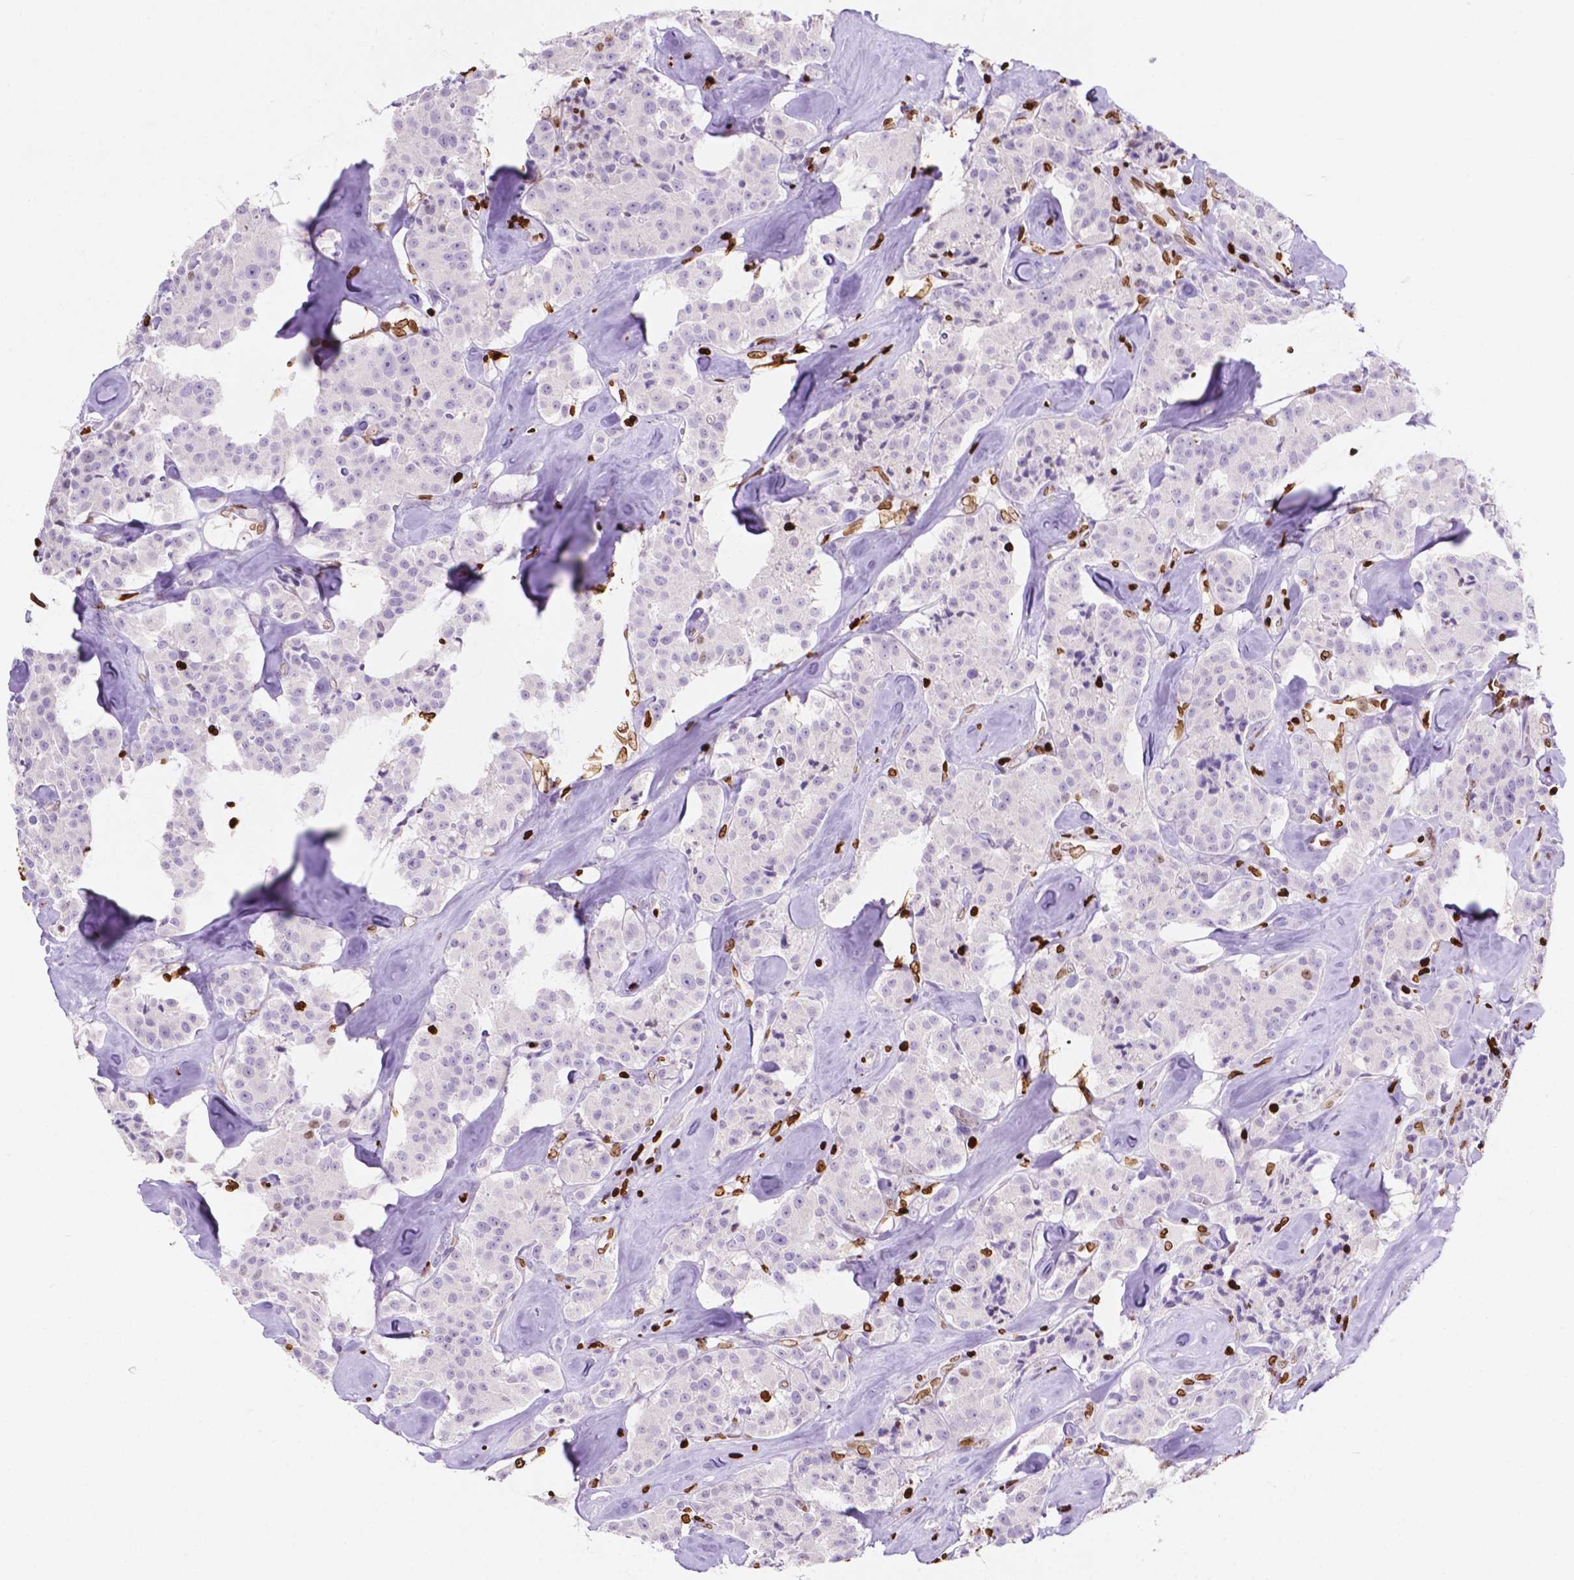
{"staining": {"intensity": "negative", "quantity": "none", "location": "none"}, "tissue": "carcinoid", "cell_type": "Tumor cells", "image_type": "cancer", "snomed": [{"axis": "morphology", "description": "Carcinoid, malignant, NOS"}, {"axis": "topography", "description": "Pancreas"}], "caption": "High magnification brightfield microscopy of carcinoid stained with DAB (brown) and counterstained with hematoxylin (blue): tumor cells show no significant positivity.", "gene": "CBY3", "patient": {"sex": "male", "age": 41}}